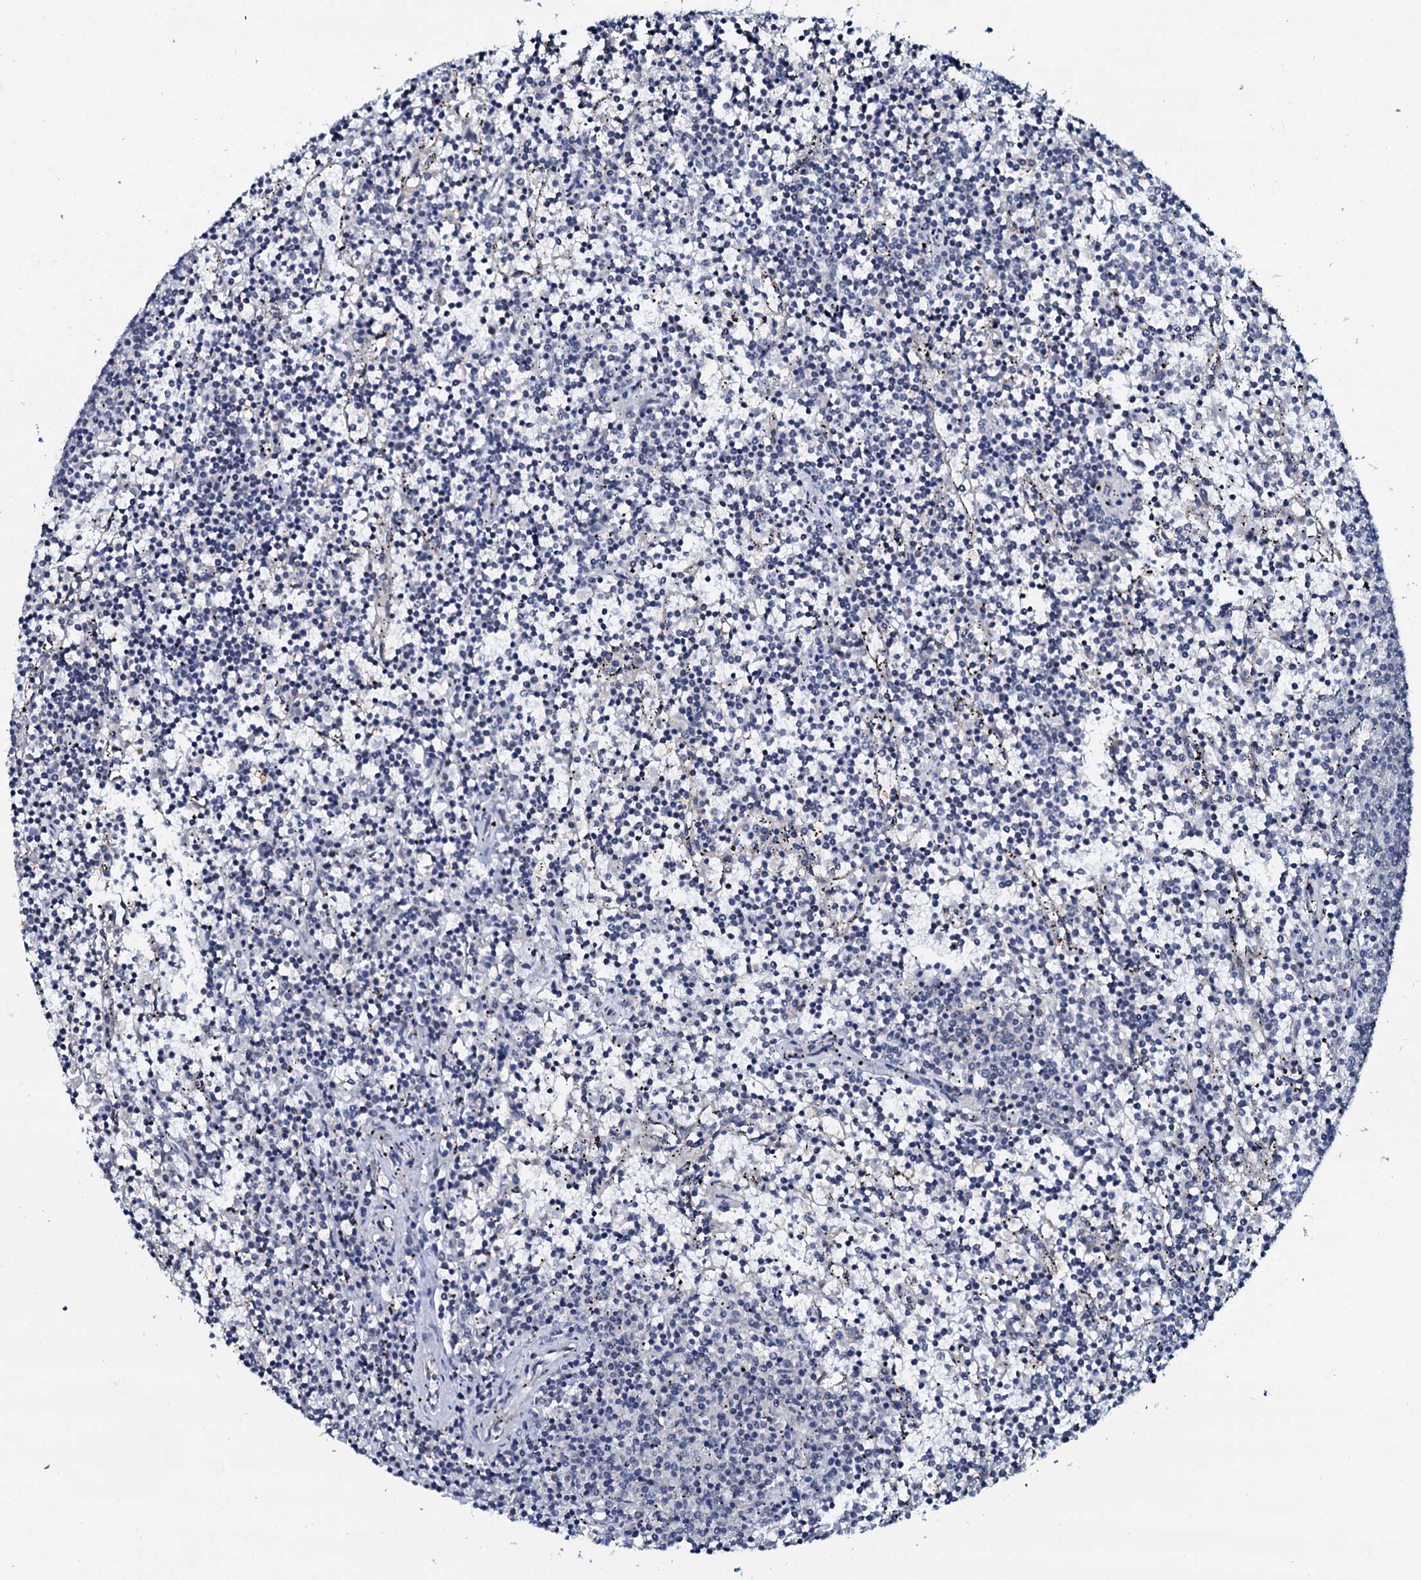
{"staining": {"intensity": "negative", "quantity": "none", "location": "none"}, "tissue": "lymphoma", "cell_type": "Tumor cells", "image_type": "cancer", "snomed": [{"axis": "morphology", "description": "Malignant lymphoma, non-Hodgkin's type, Low grade"}, {"axis": "topography", "description": "Spleen"}], "caption": "There is no significant expression in tumor cells of malignant lymphoma, non-Hodgkin's type (low-grade).", "gene": "SNTA1", "patient": {"sex": "female", "age": 50}}